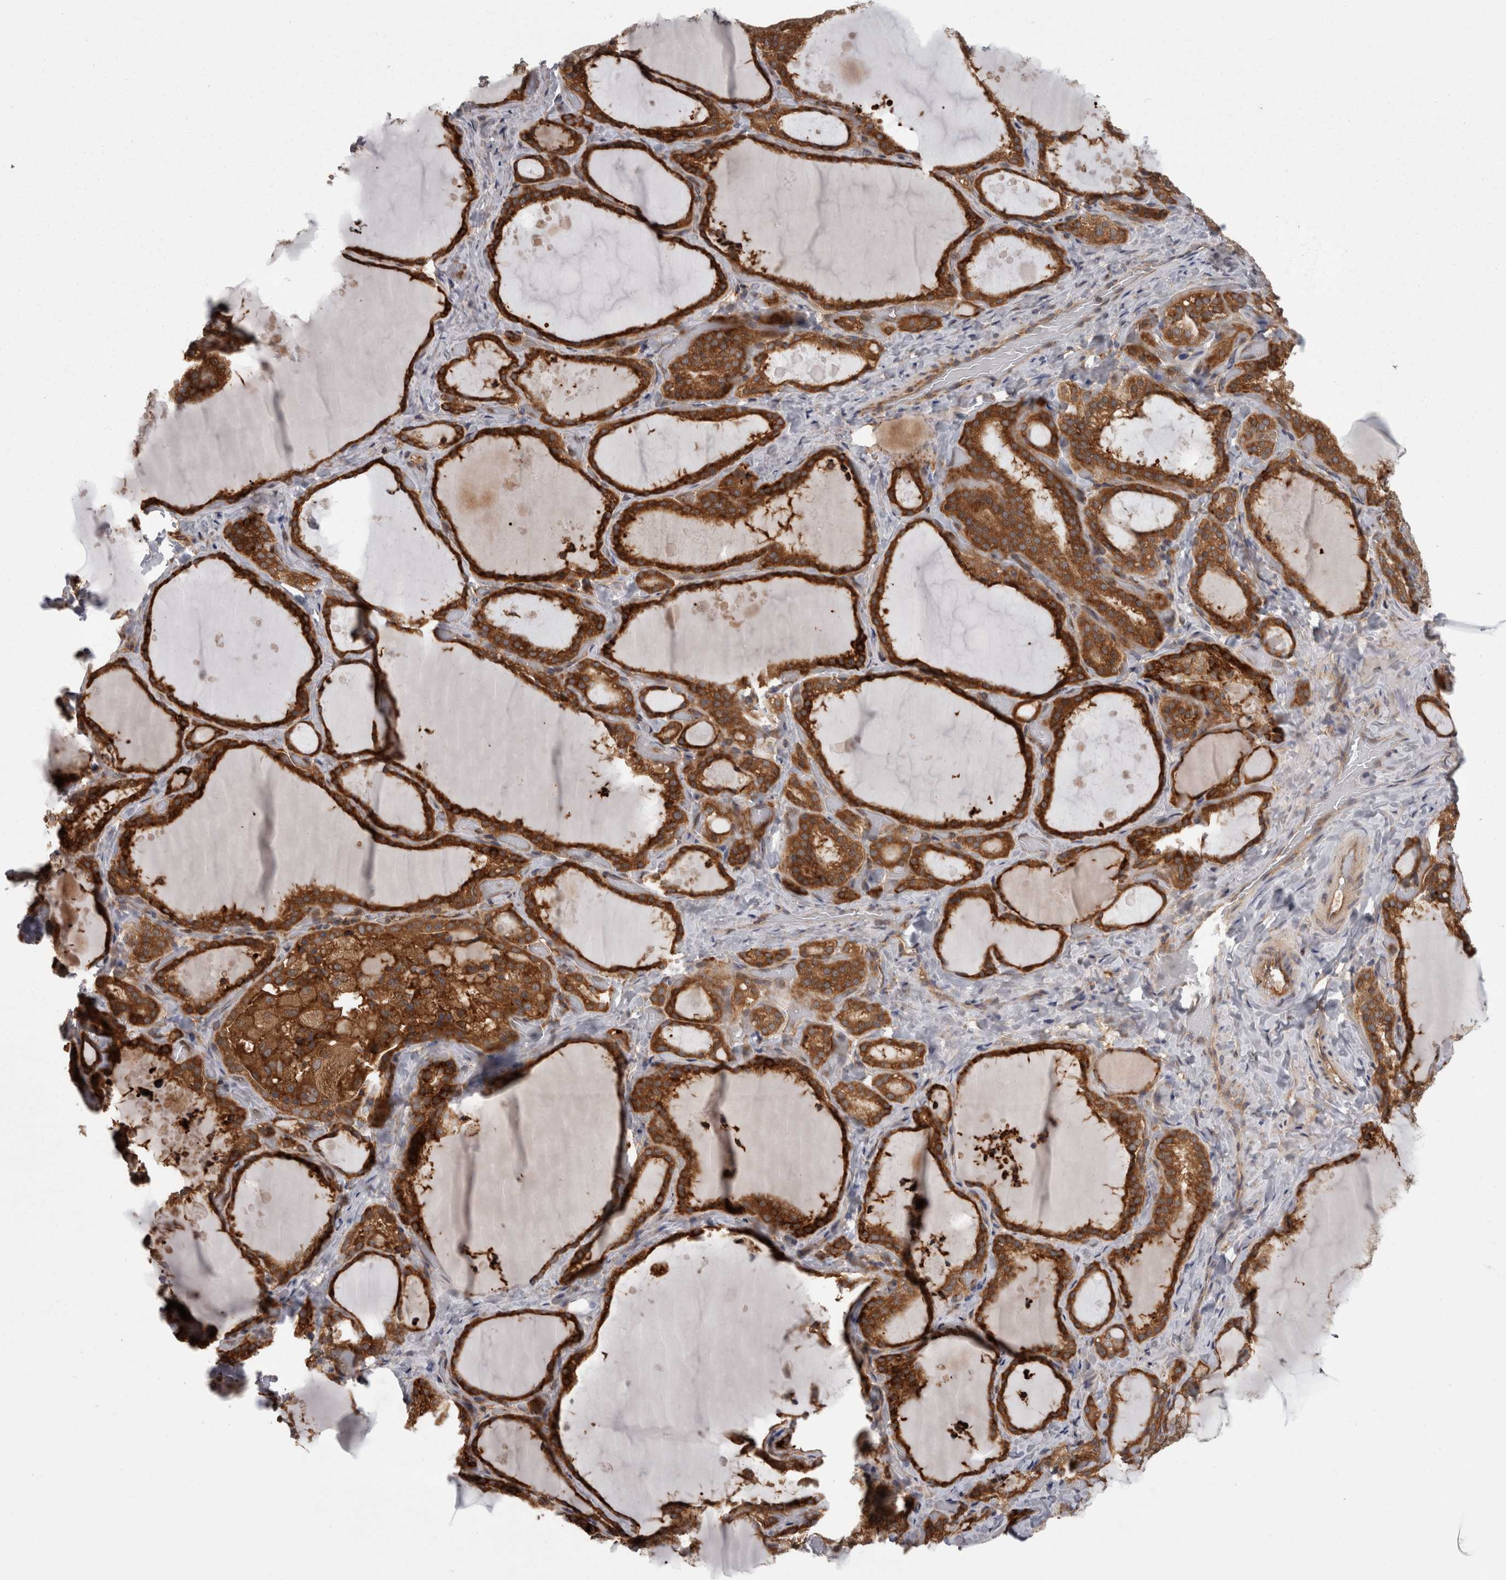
{"staining": {"intensity": "strong", "quantity": ">75%", "location": "cytoplasmic/membranous"}, "tissue": "thyroid gland", "cell_type": "Glandular cells", "image_type": "normal", "snomed": [{"axis": "morphology", "description": "Normal tissue, NOS"}, {"axis": "topography", "description": "Thyroid gland"}], "caption": "DAB immunohistochemical staining of normal human thyroid gland reveals strong cytoplasmic/membranous protein staining in approximately >75% of glandular cells.", "gene": "SMCR8", "patient": {"sex": "female", "age": 44}}